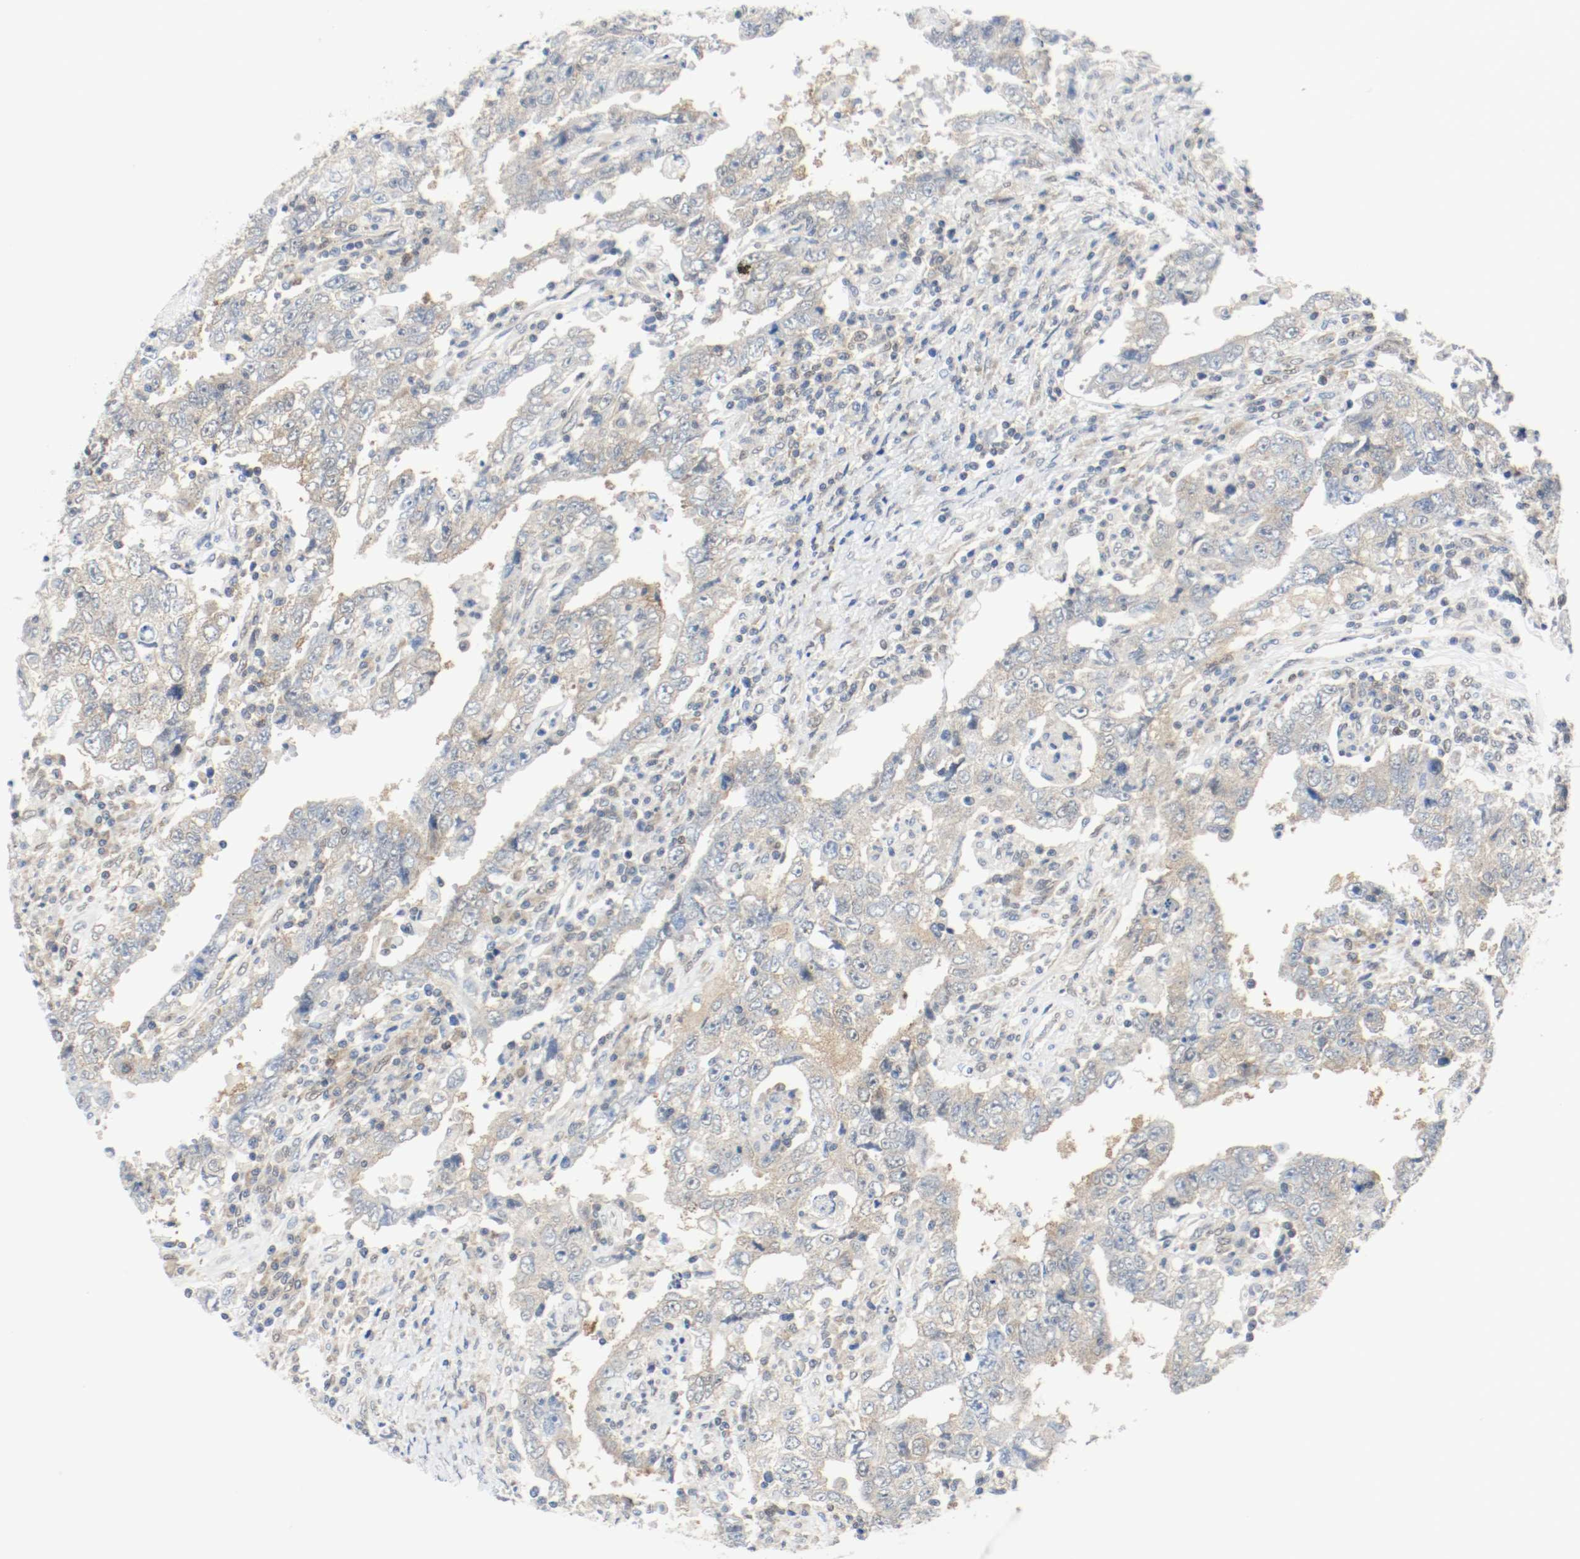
{"staining": {"intensity": "weak", "quantity": ">75%", "location": "cytoplasmic/membranous"}, "tissue": "testis cancer", "cell_type": "Tumor cells", "image_type": "cancer", "snomed": [{"axis": "morphology", "description": "Carcinoma, Embryonal, NOS"}, {"axis": "topography", "description": "Testis"}], "caption": "The immunohistochemical stain labels weak cytoplasmic/membranous expression in tumor cells of embryonal carcinoma (testis) tissue. (IHC, brightfield microscopy, high magnification).", "gene": "PPME1", "patient": {"sex": "male", "age": 26}}